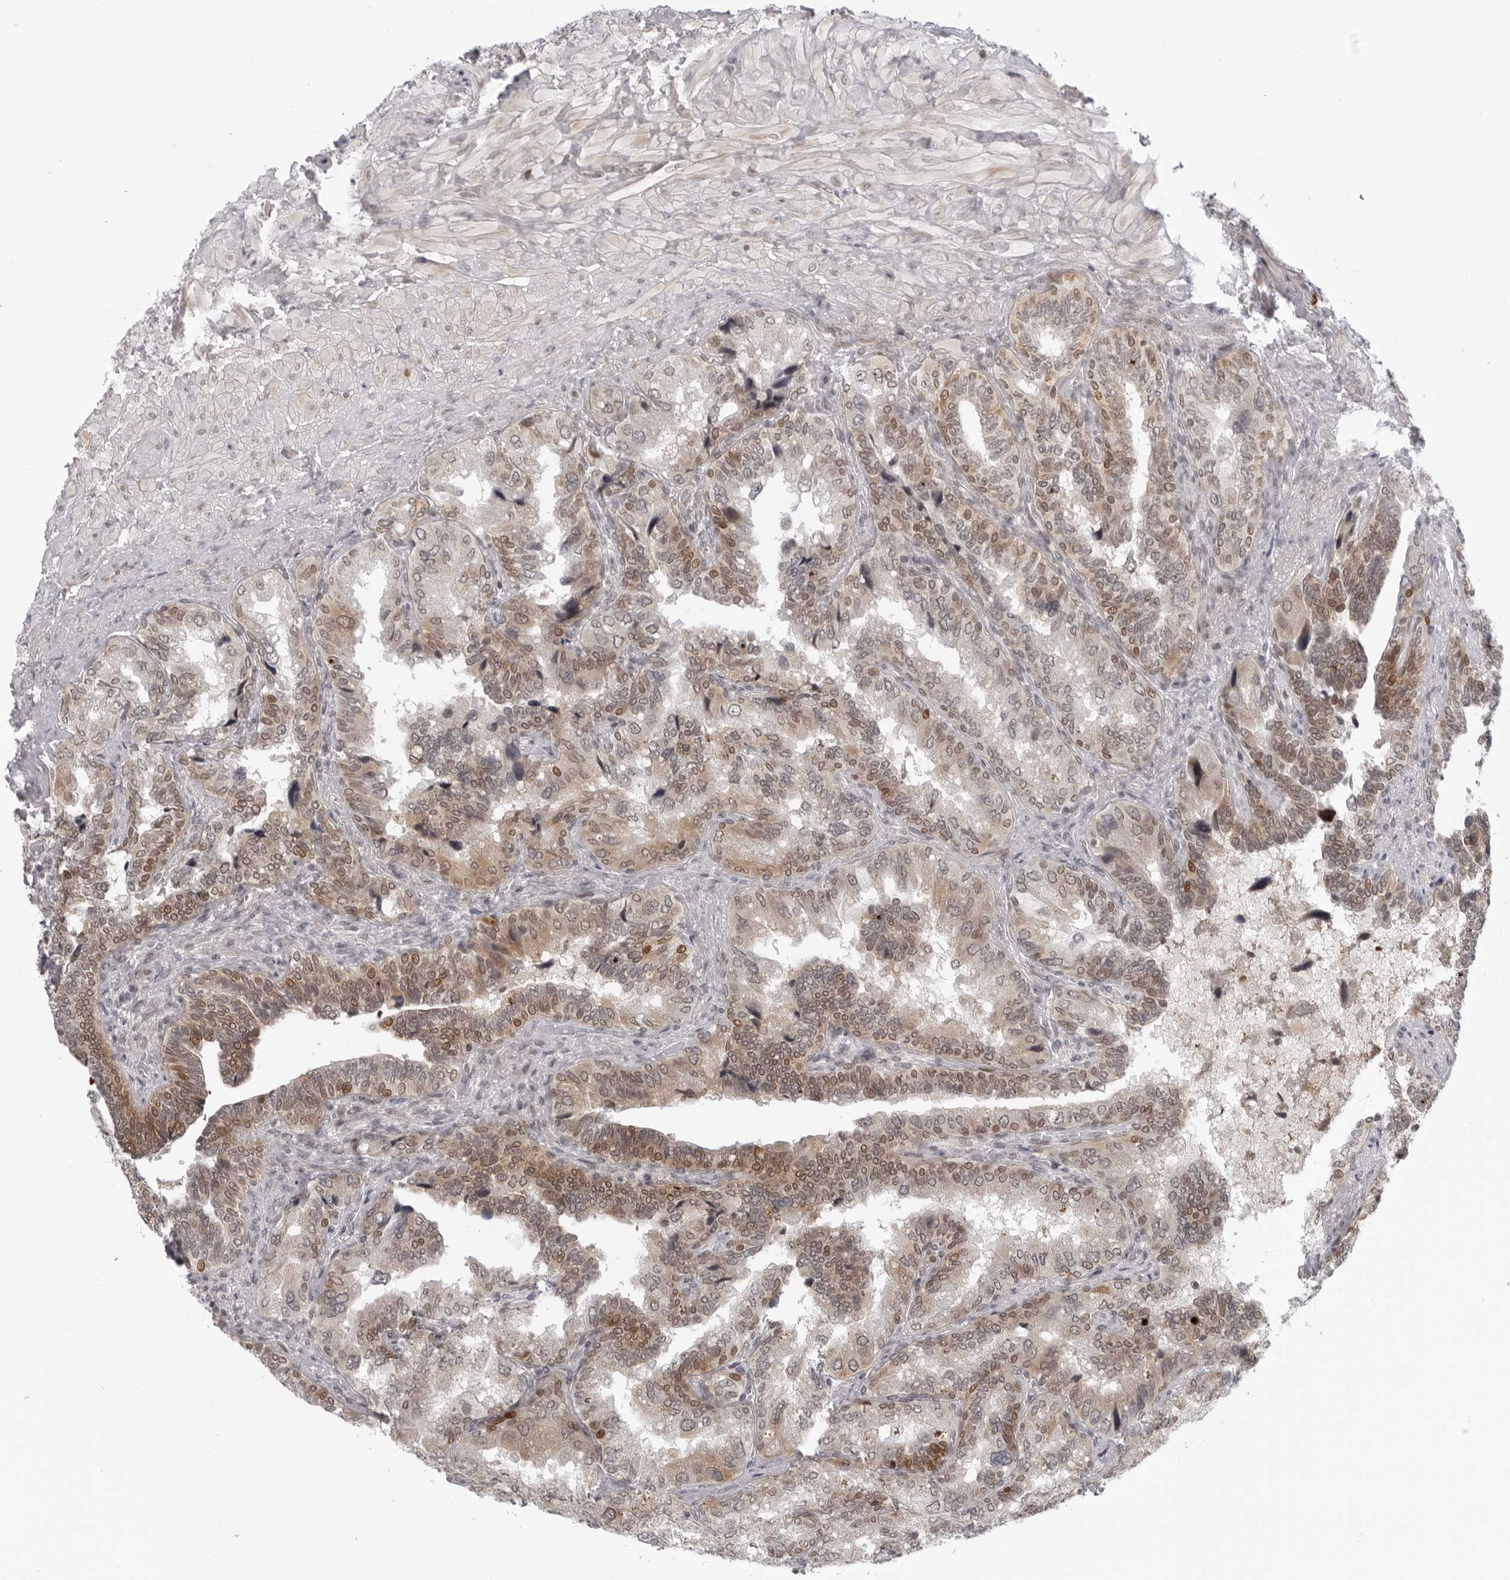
{"staining": {"intensity": "moderate", "quantity": "25%-75%", "location": "cytoplasmic/membranous,nuclear"}, "tissue": "seminal vesicle", "cell_type": "Glandular cells", "image_type": "normal", "snomed": [{"axis": "morphology", "description": "Normal tissue, NOS"}, {"axis": "topography", "description": "Seminal veicle"}, {"axis": "topography", "description": "Peripheral nerve tissue"}], "caption": "The histopathology image reveals staining of unremarkable seminal vesicle, revealing moderate cytoplasmic/membranous,nuclear protein staining (brown color) within glandular cells.", "gene": "GCSAML", "patient": {"sex": "male", "age": 63}}